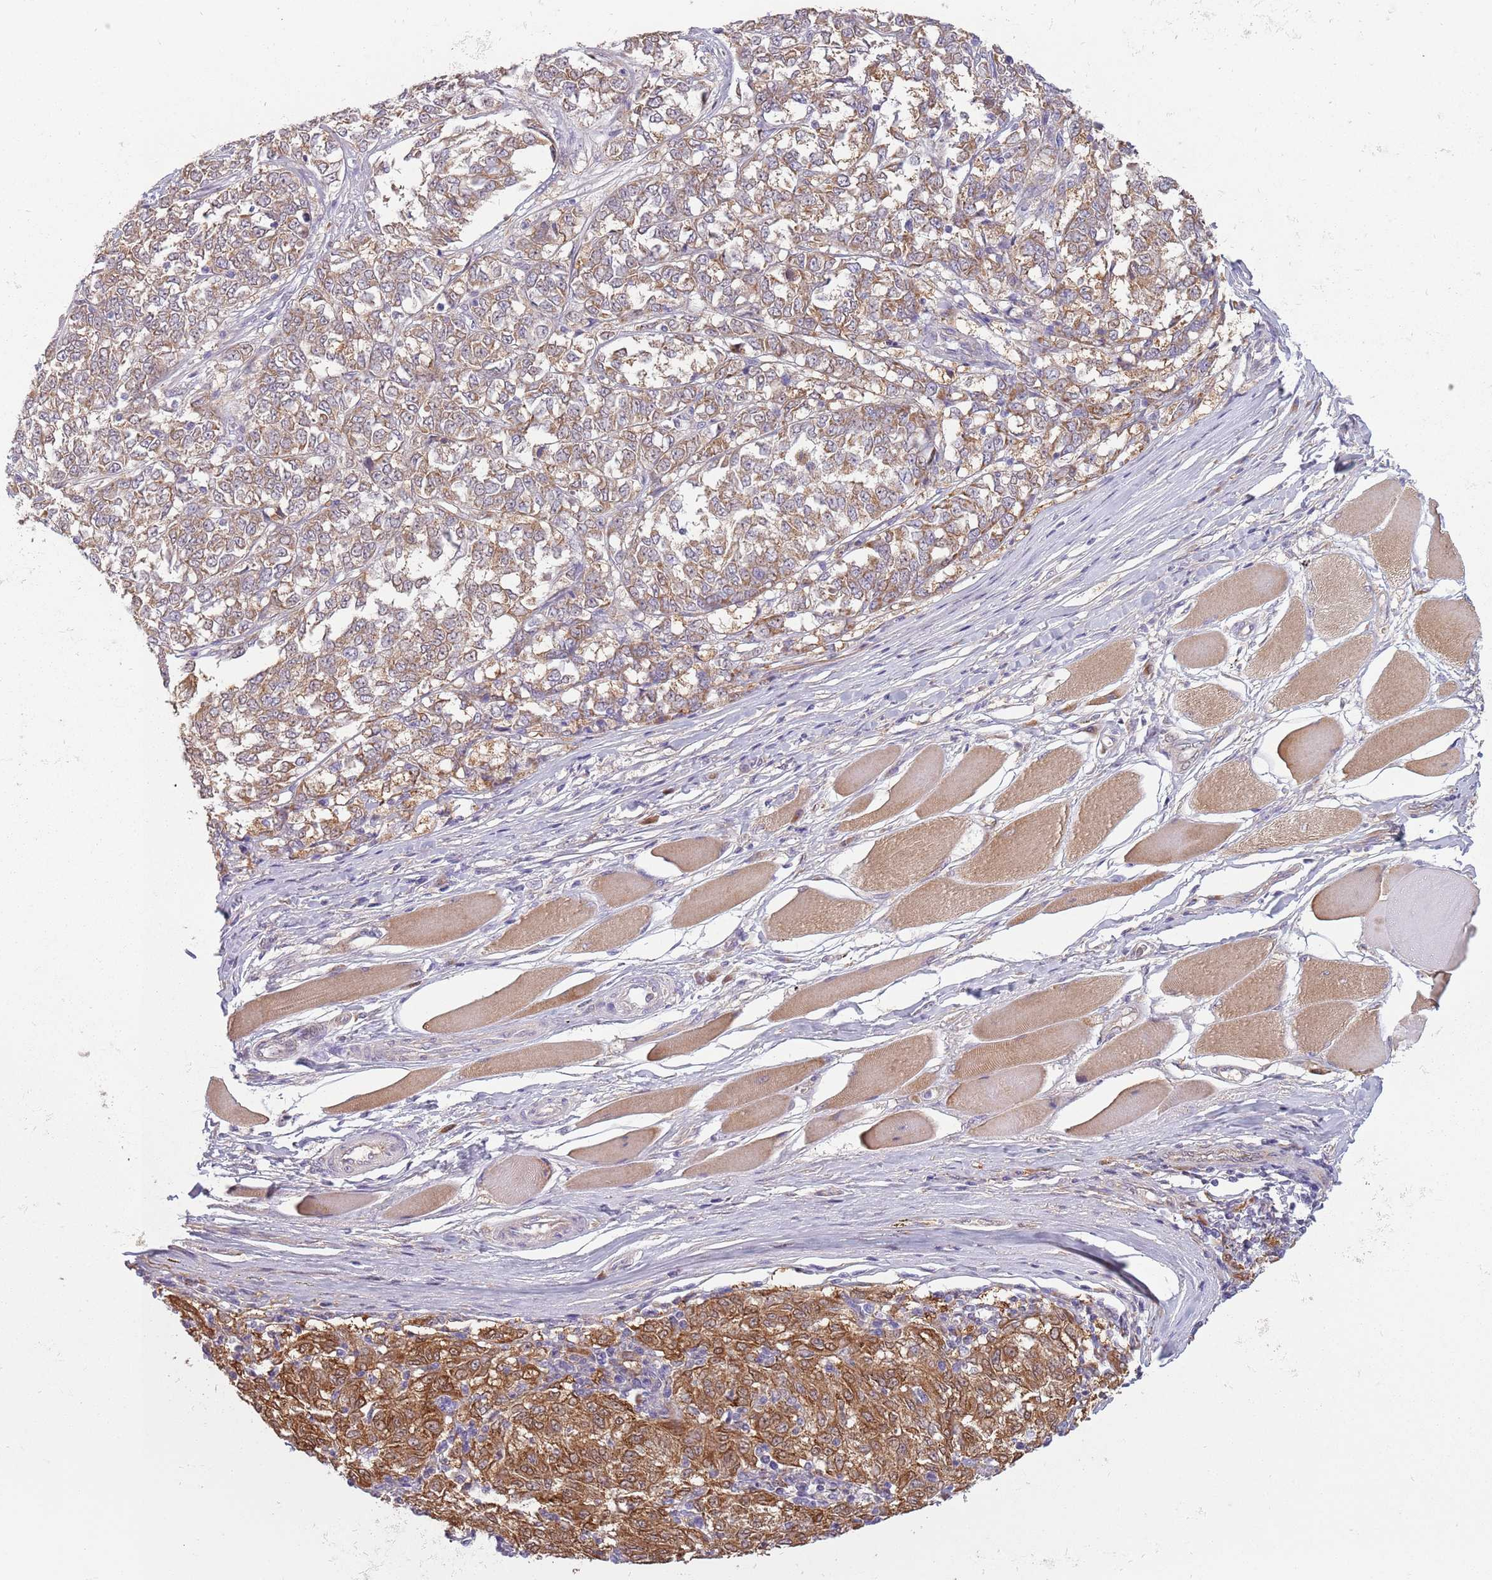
{"staining": {"intensity": "moderate", "quantity": ">75%", "location": "cytoplasmic/membranous"}, "tissue": "melanoma", "cell_type": "Tumor cells", "image_type": "cancer", "snomed": [{"axis": "morphology", "description": "Malignant melanoma, NOS"}, {"axis": "topography", "description": "Skin"}], "caption": "Protein staining of melanoma tissue shows moderate cytoplasmic/membranous positivity in about >75% of tumor cells.", "gene": "COQ5", "patient": {"sex": "female", "age": 72}}